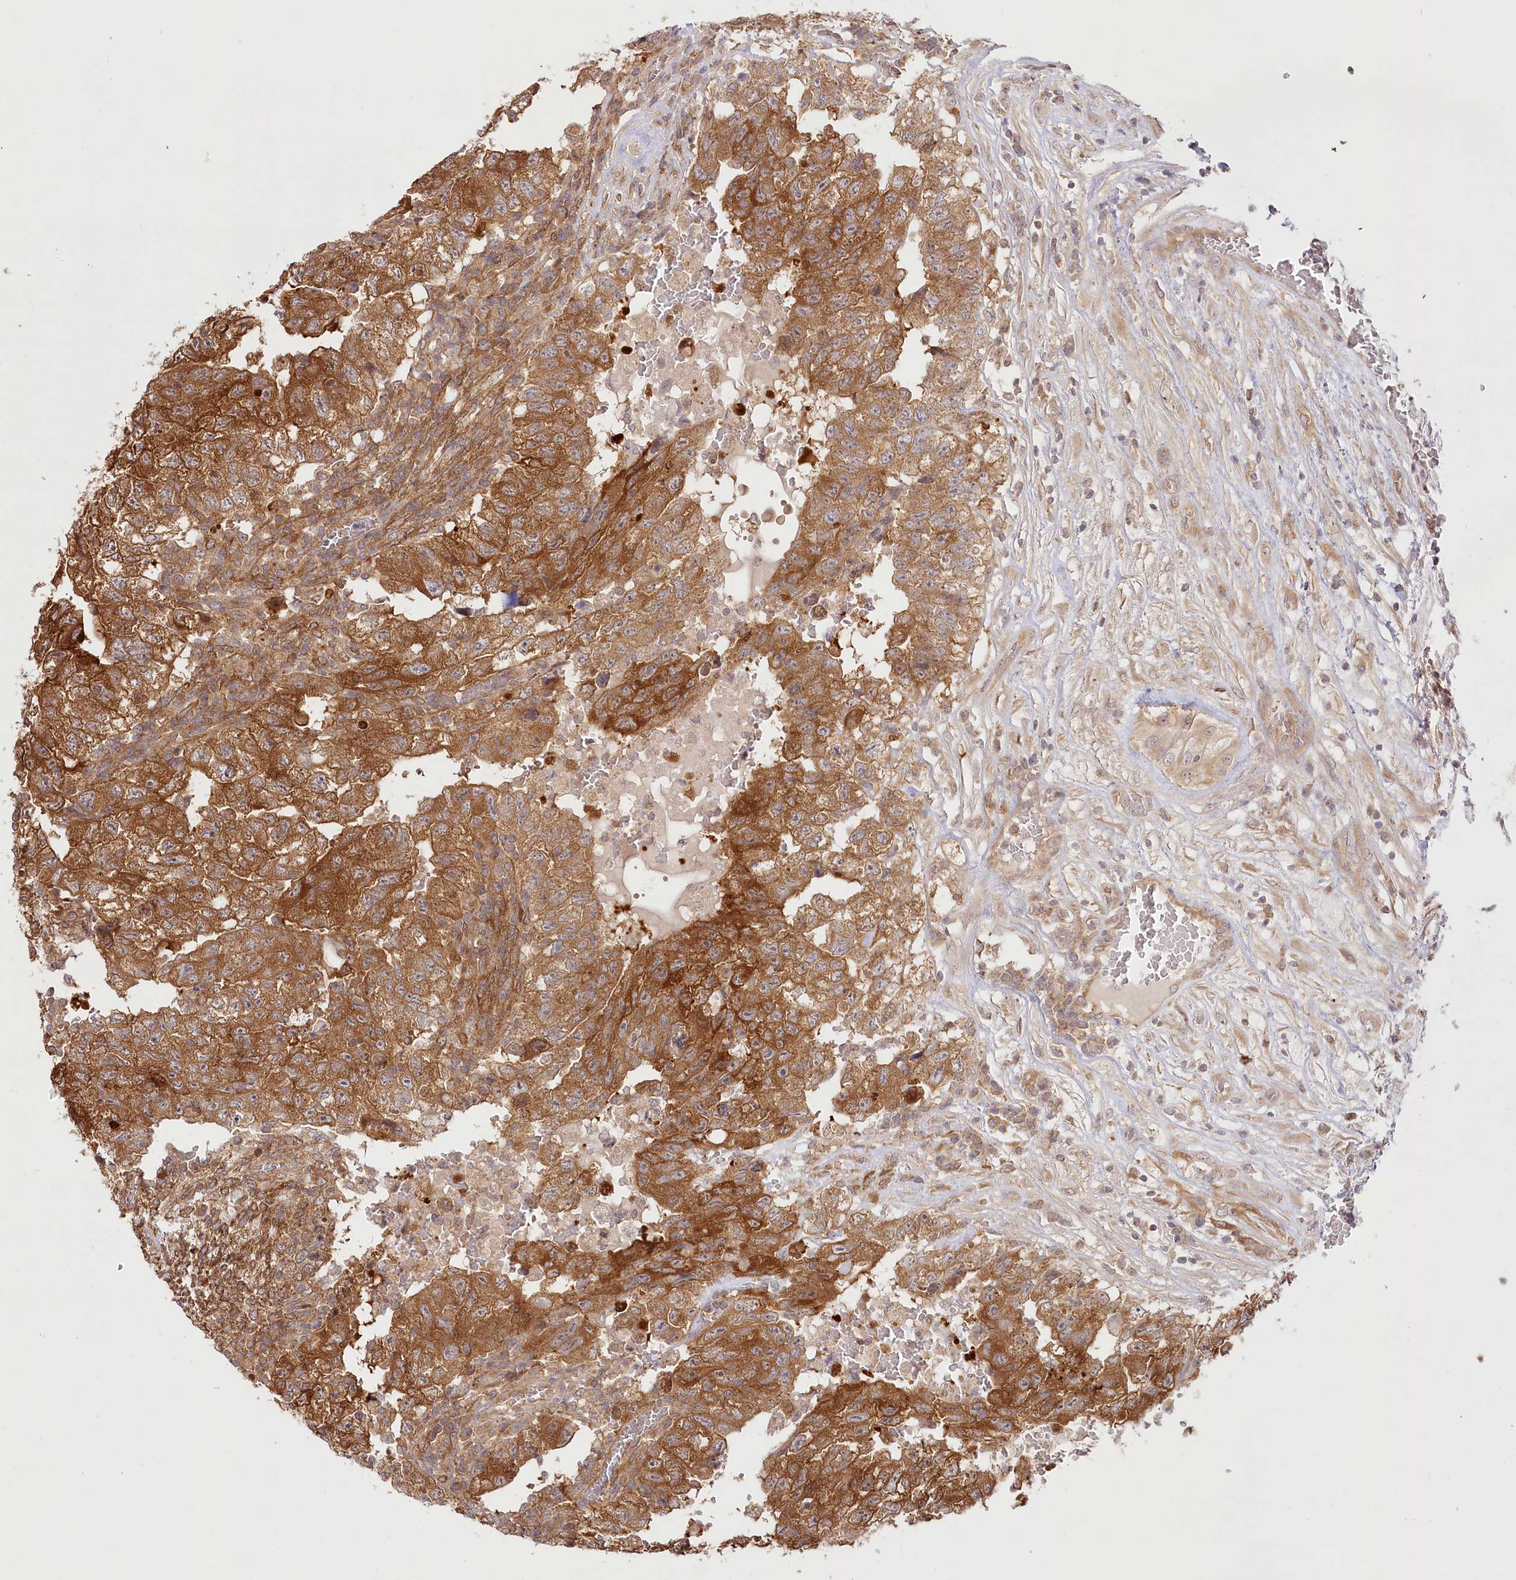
{"staining": {"intensity": "strong", "quantity": ">75%", "location": "cytoplasmic/membranous"}, "tissue": "testis cancer", "cell_type": "Tumor cells", "image_type": "cancer", "snomed": [{"axis": "morphology", "description": "Carcinoma, Embryonal, NOS"}, {"axis": "topography", "description": "Testis"}], "caption": "This histopathology image shows IHC staining of human embryonal carcinoma (testis), with high strong cytoplasmic/membranous expression in about >75% of tumor cells.", "gene": "INPP4B", "patient": {"sex": "male", "age": 36}}